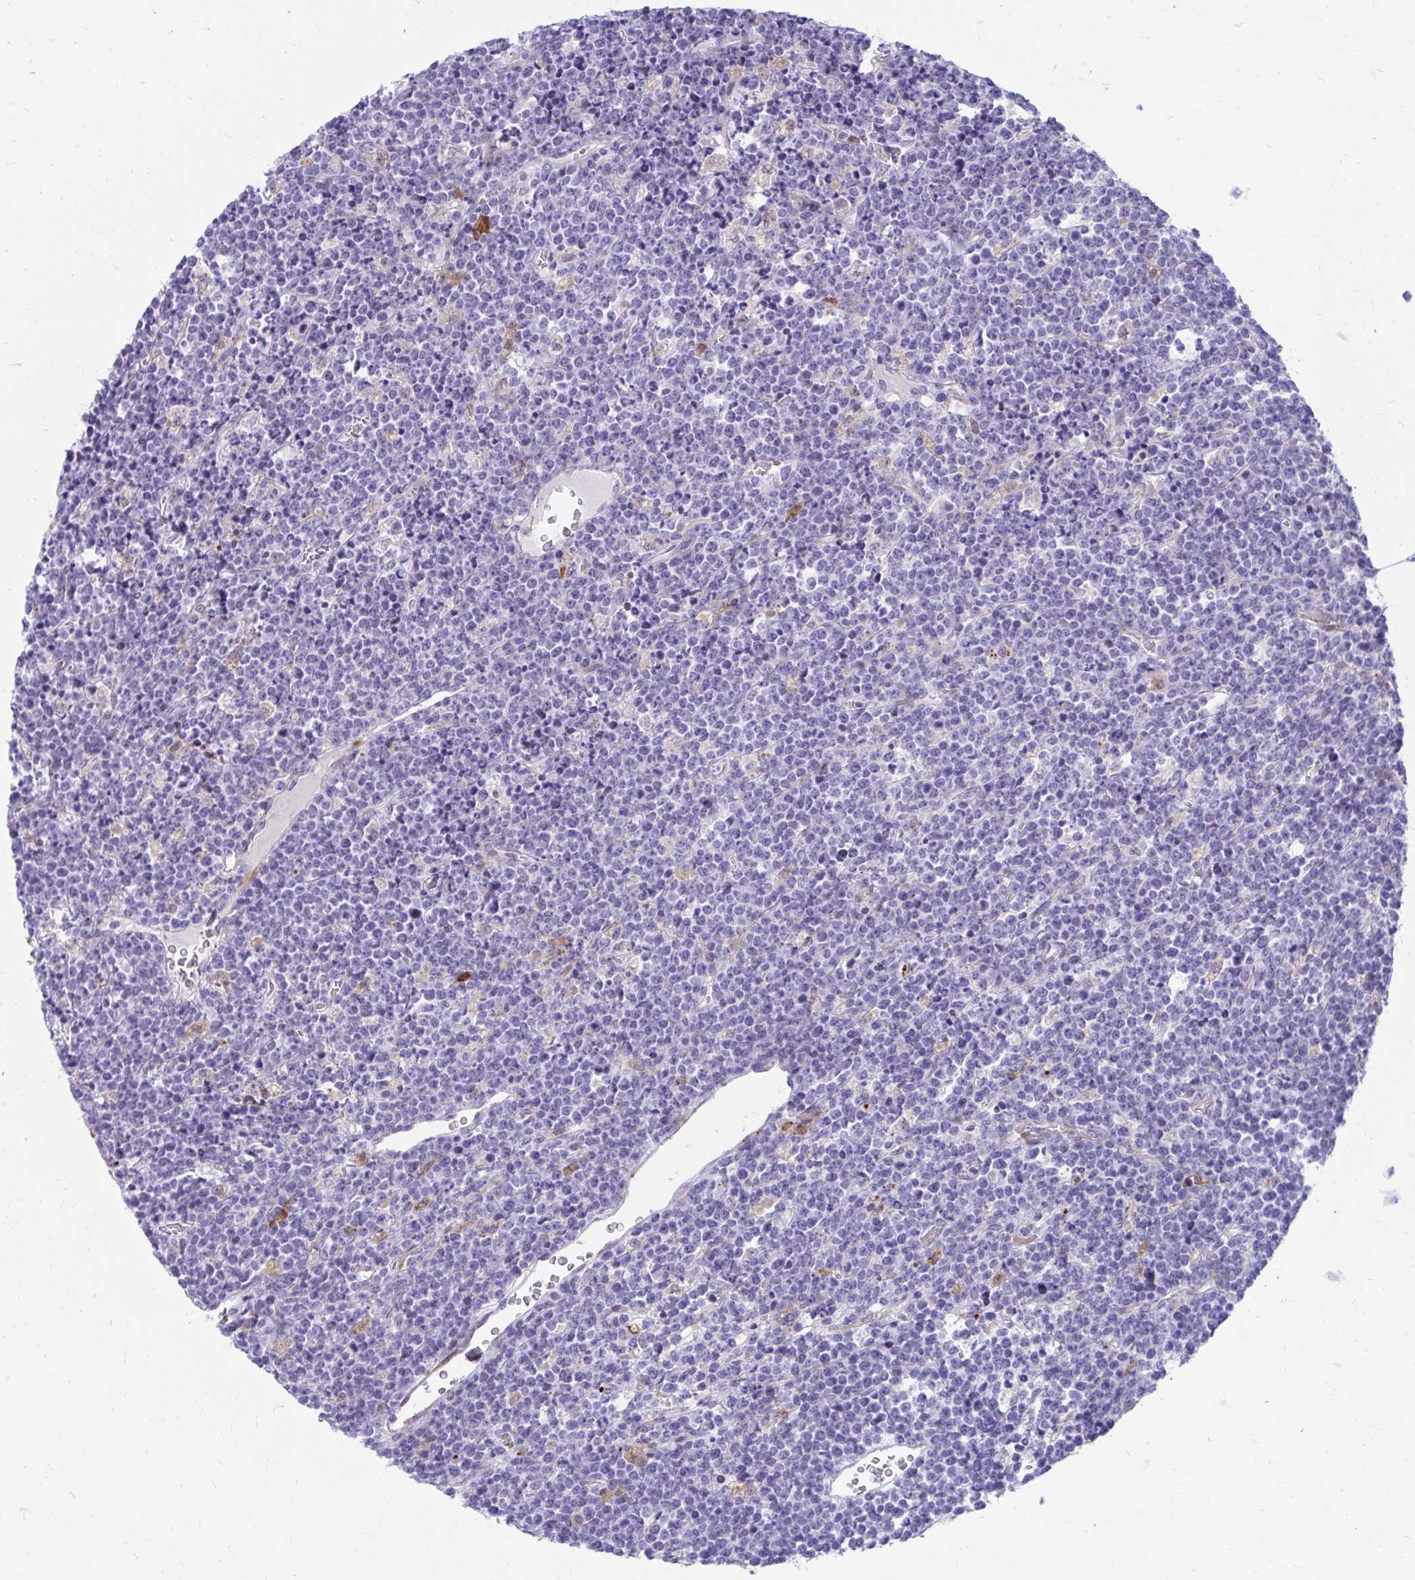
{"staining": {"intensity": "negative", "quantity": "none", "location": "none"}, "tissue": "lymphoma", "cell_type": "Tumor cells", "image_type": "cancer", "snomed": [{"axis": "morphology", "description": "Malignant lymphoma, non-Hodgkin's type, High grade"}, {"axis": "topography", "description": "Ovary"}], "caption": "Photomicrograph shows no significant protein positivity in tumor cells of high-grade malignant lymphoma, non-Hodgkin's type.", "gene": "CSTB", "patient": {"sex": "female", "age": 56}}